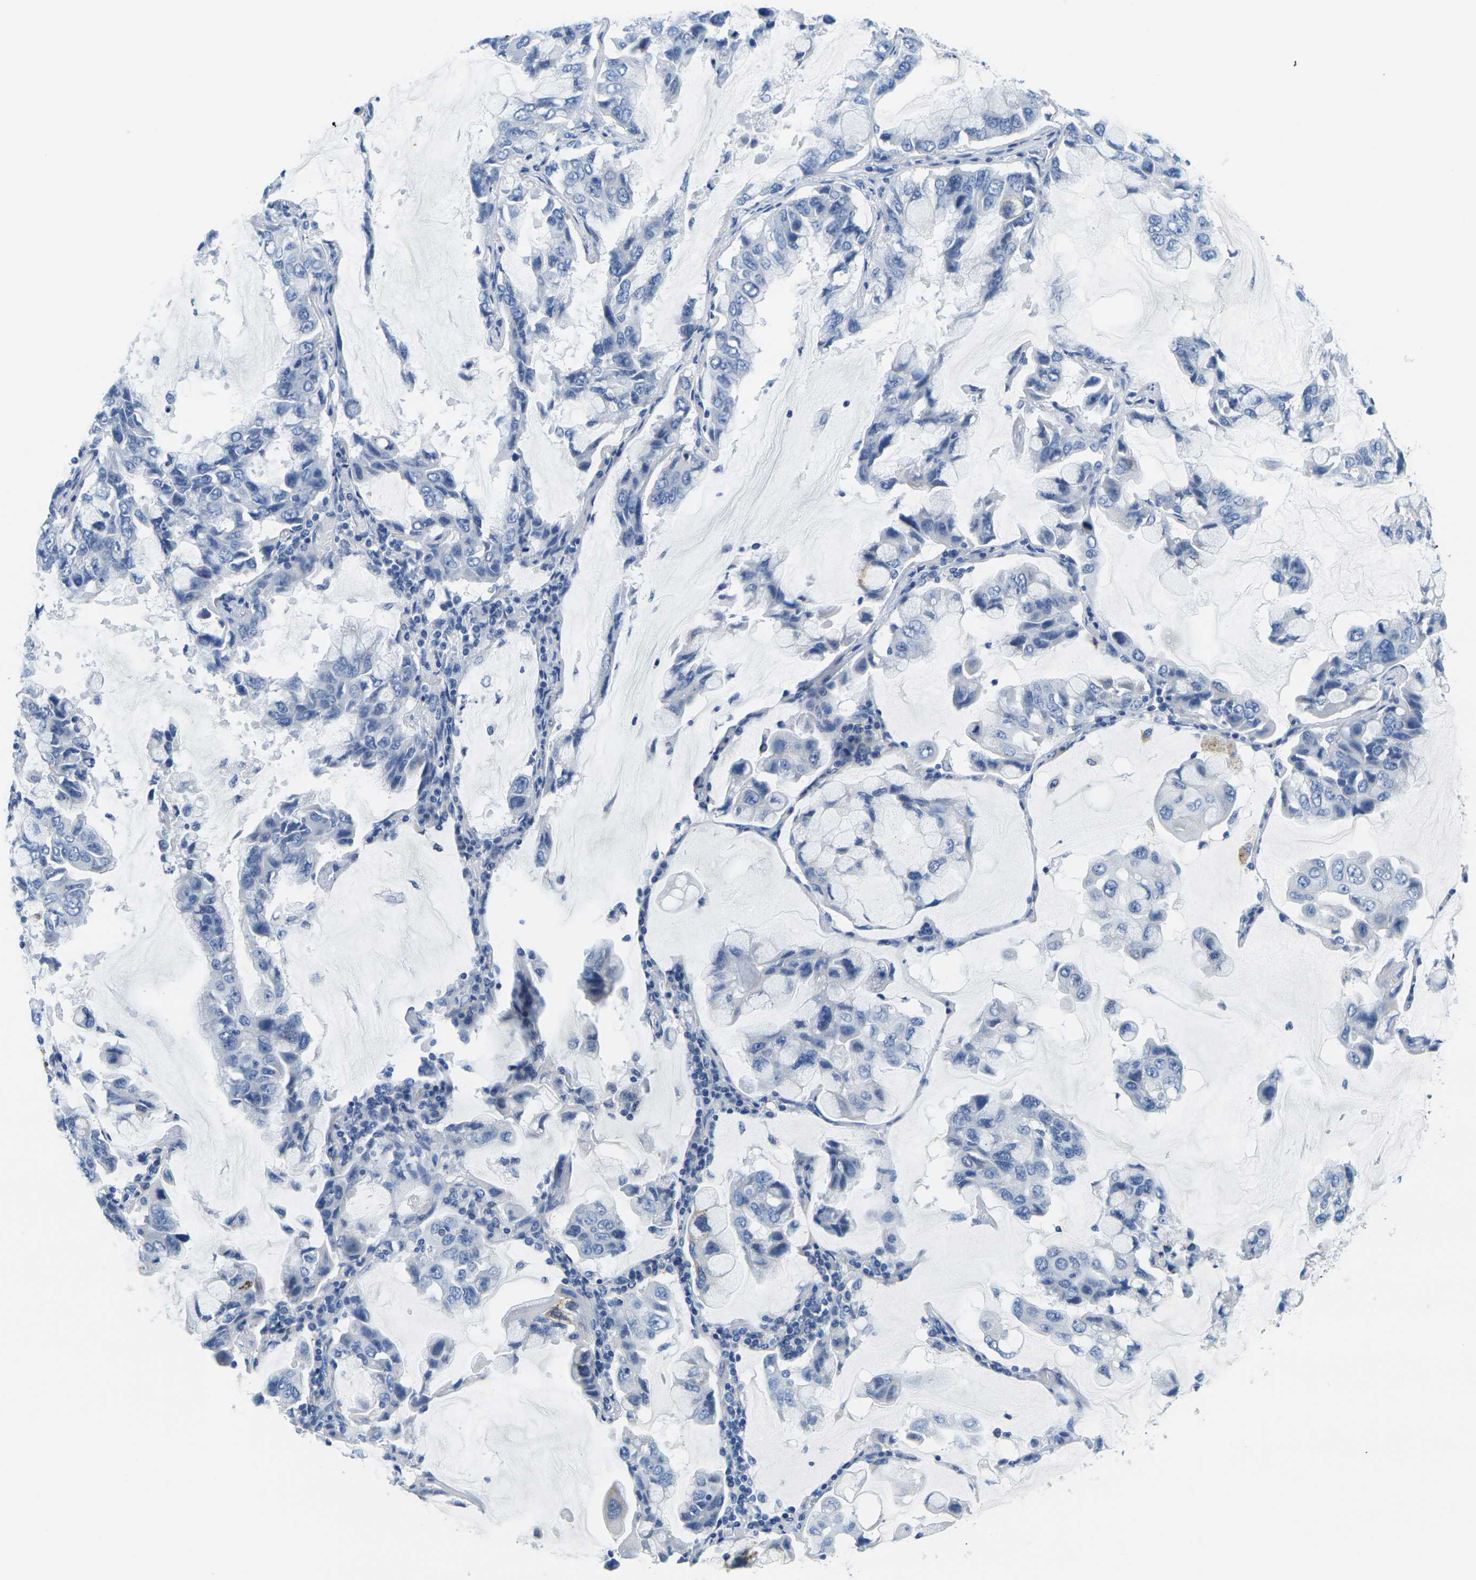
{"staining": {"intensity": "negative", "quantity": "none", "location": "none"}, "tissue": "lung cancer", "cell_type": "Tumor cells", "image_type": "cancer", "snomed": [{"axis": "morphology", "description": "Adenocarcinoma, NOS"}, {"axis": "topography", "description": "Lung"}], "caption": "The IHC histopathology image has no significant staining in tumor cells of adenocarcinoma (lung) tissue.", "gene": "FAM3D", "patient": {"sex": "male", "age": 64}}